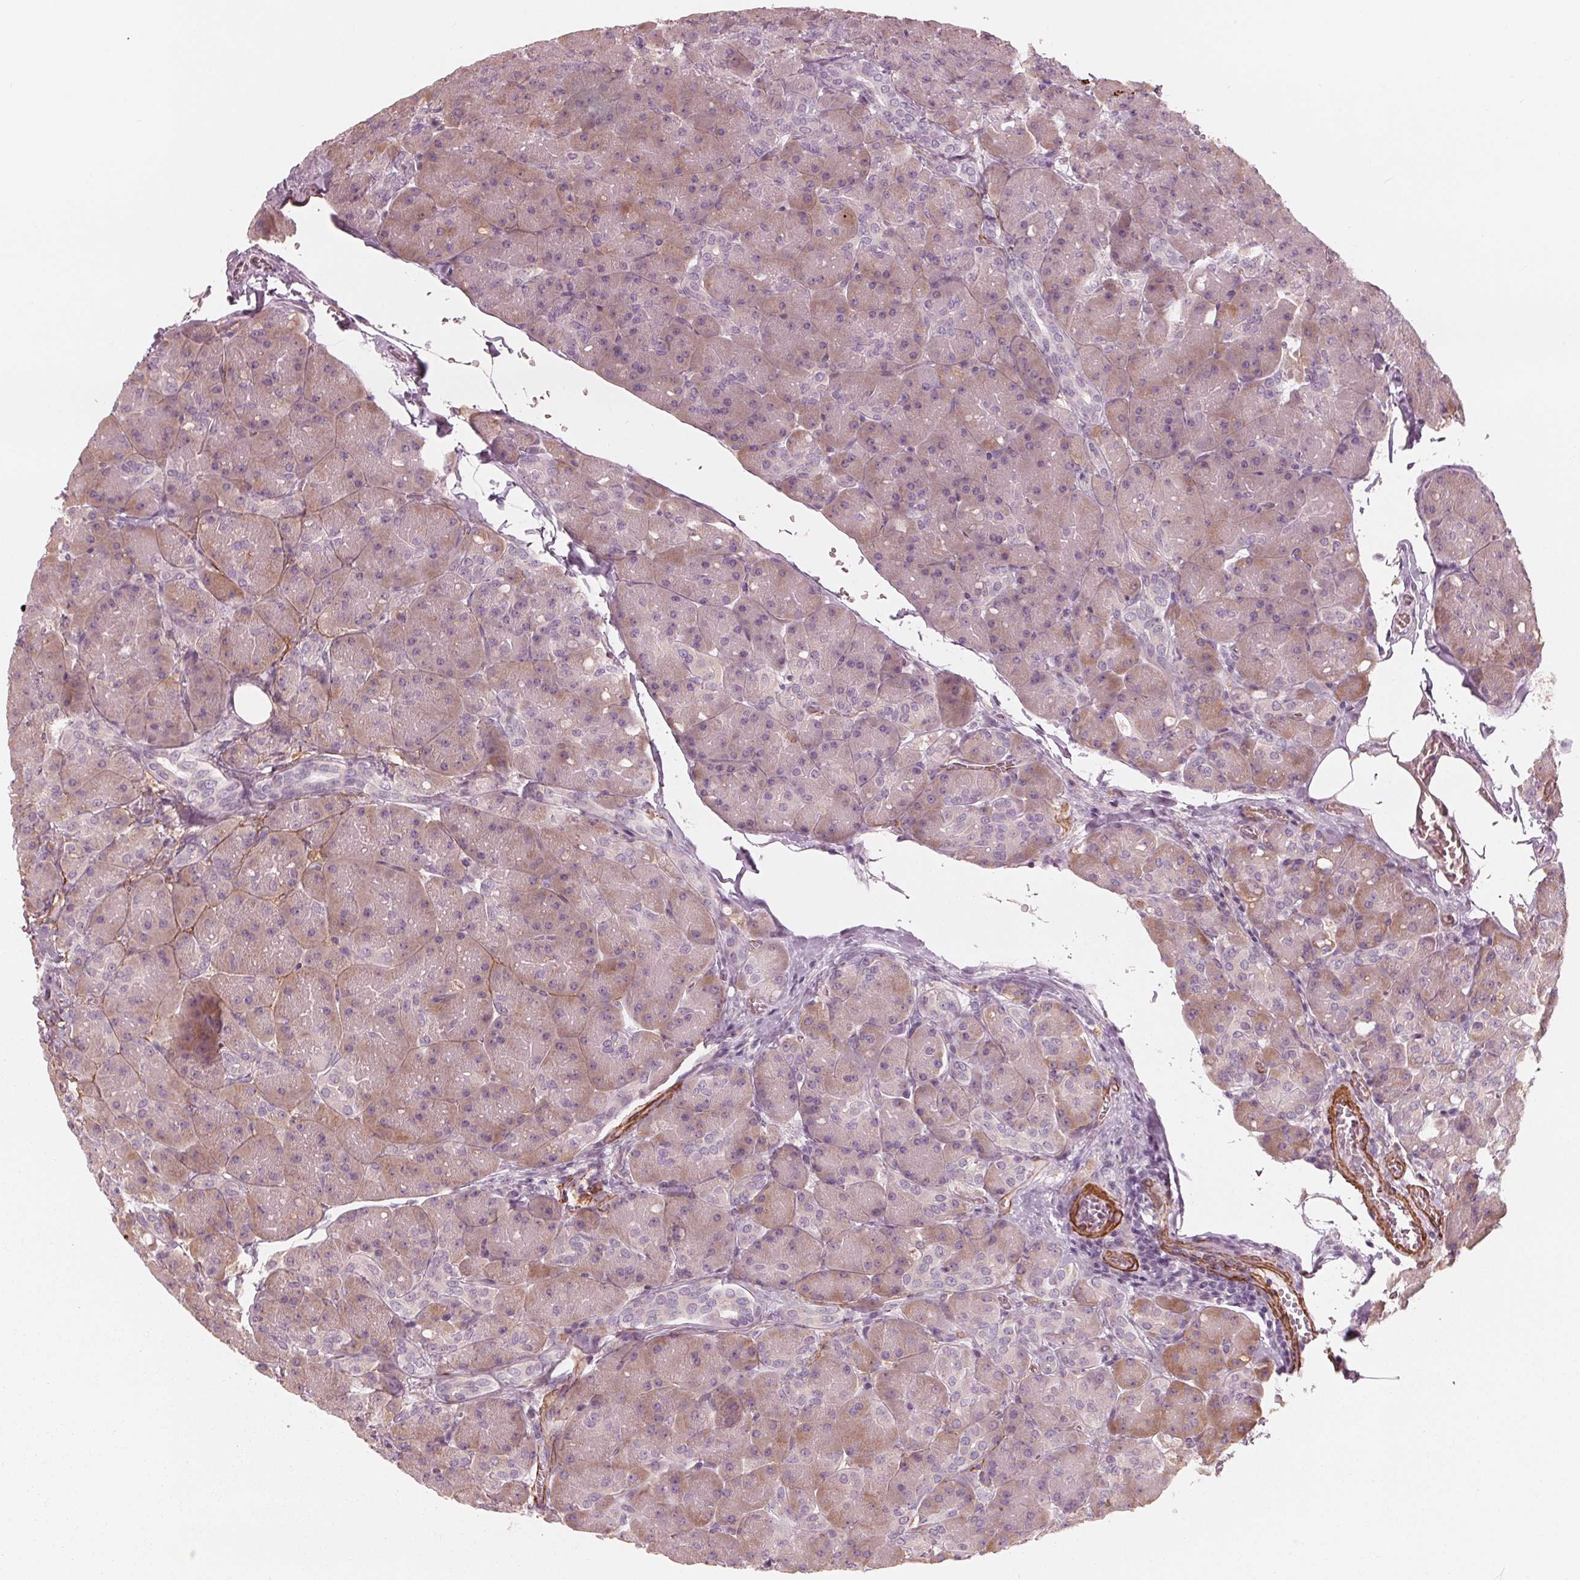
{"staining": {"intensity": "weak", "quantity": "25%-75%", "location": "cytoplasmic/membranous"}, "tissue": "pancreas", "cell_type": "Exocrine glandular cells", "image_type": "normal", "snomed": [{"axis": "morphology", "description": "Normal tissue, NOS"}, {"axis": "topography", "description": "Pancreas"}], "caption": "The immunohistochemical stain highlights weak cytoplasmic/membranous staining in exocrine glandular cells of normal pancreas.", "gene": "MIER3", "patient": {"sex": "male", "age": 55}}